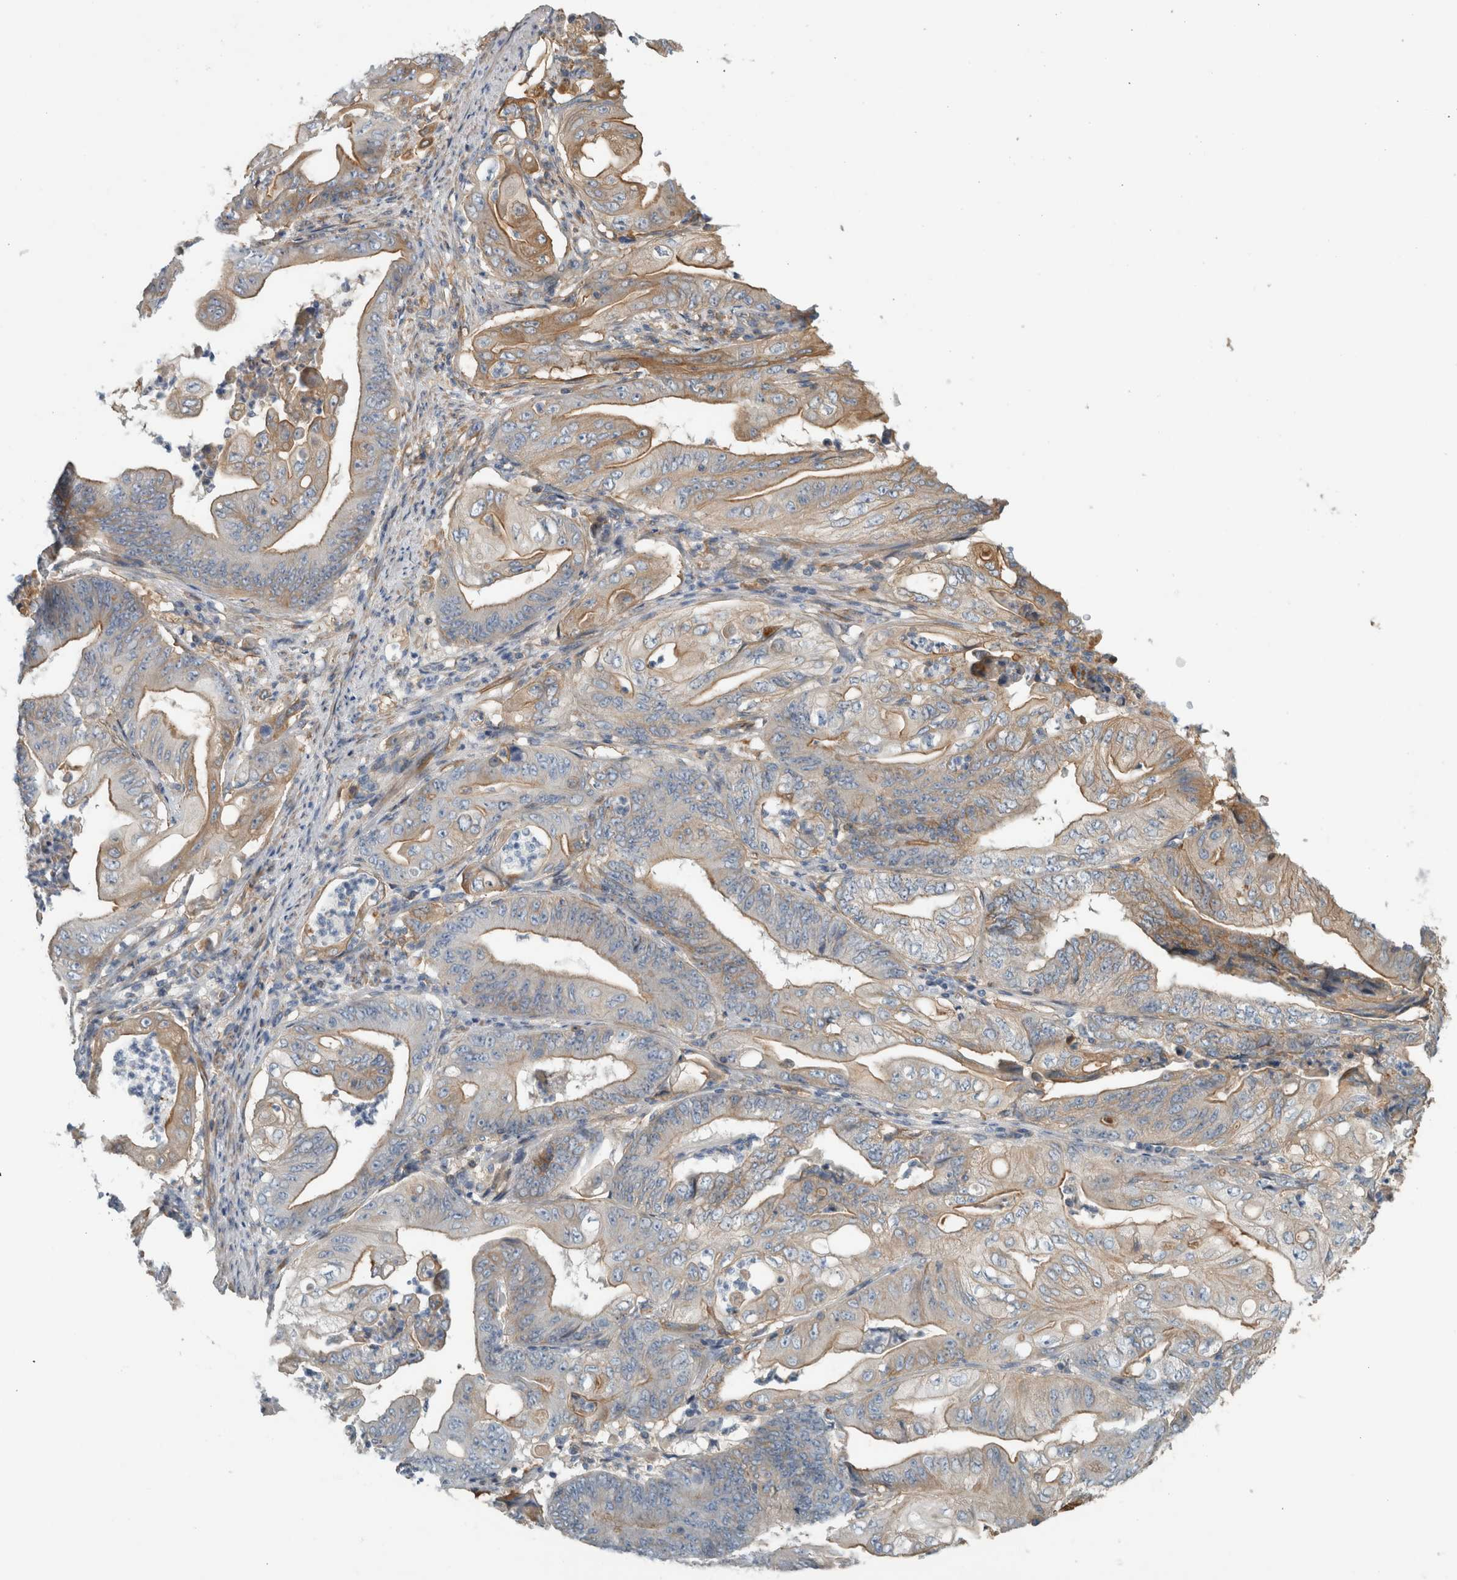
{"staining": {"intensity": "moderate", "quantity": "25%-75%", "location": "cytoplasmic/membranous"}, "tissue": "stomach cancer", "cell_type": "Tumor cells", "image_type": "cancer", "snomed": [{"axis": "morphology", "description": "Adenocarcinoma, NOS"}, {"axis": "topography", "description": "Stomach"}], "caption": "This is a micrograph of immunohistochemistry (IHC) staining of stomach cancer, which shows moderate positivity in the cytoplasmic/membranous of tumor cells.", "gene": "CFI", "patient": {"sex": "female", "age": 73}}